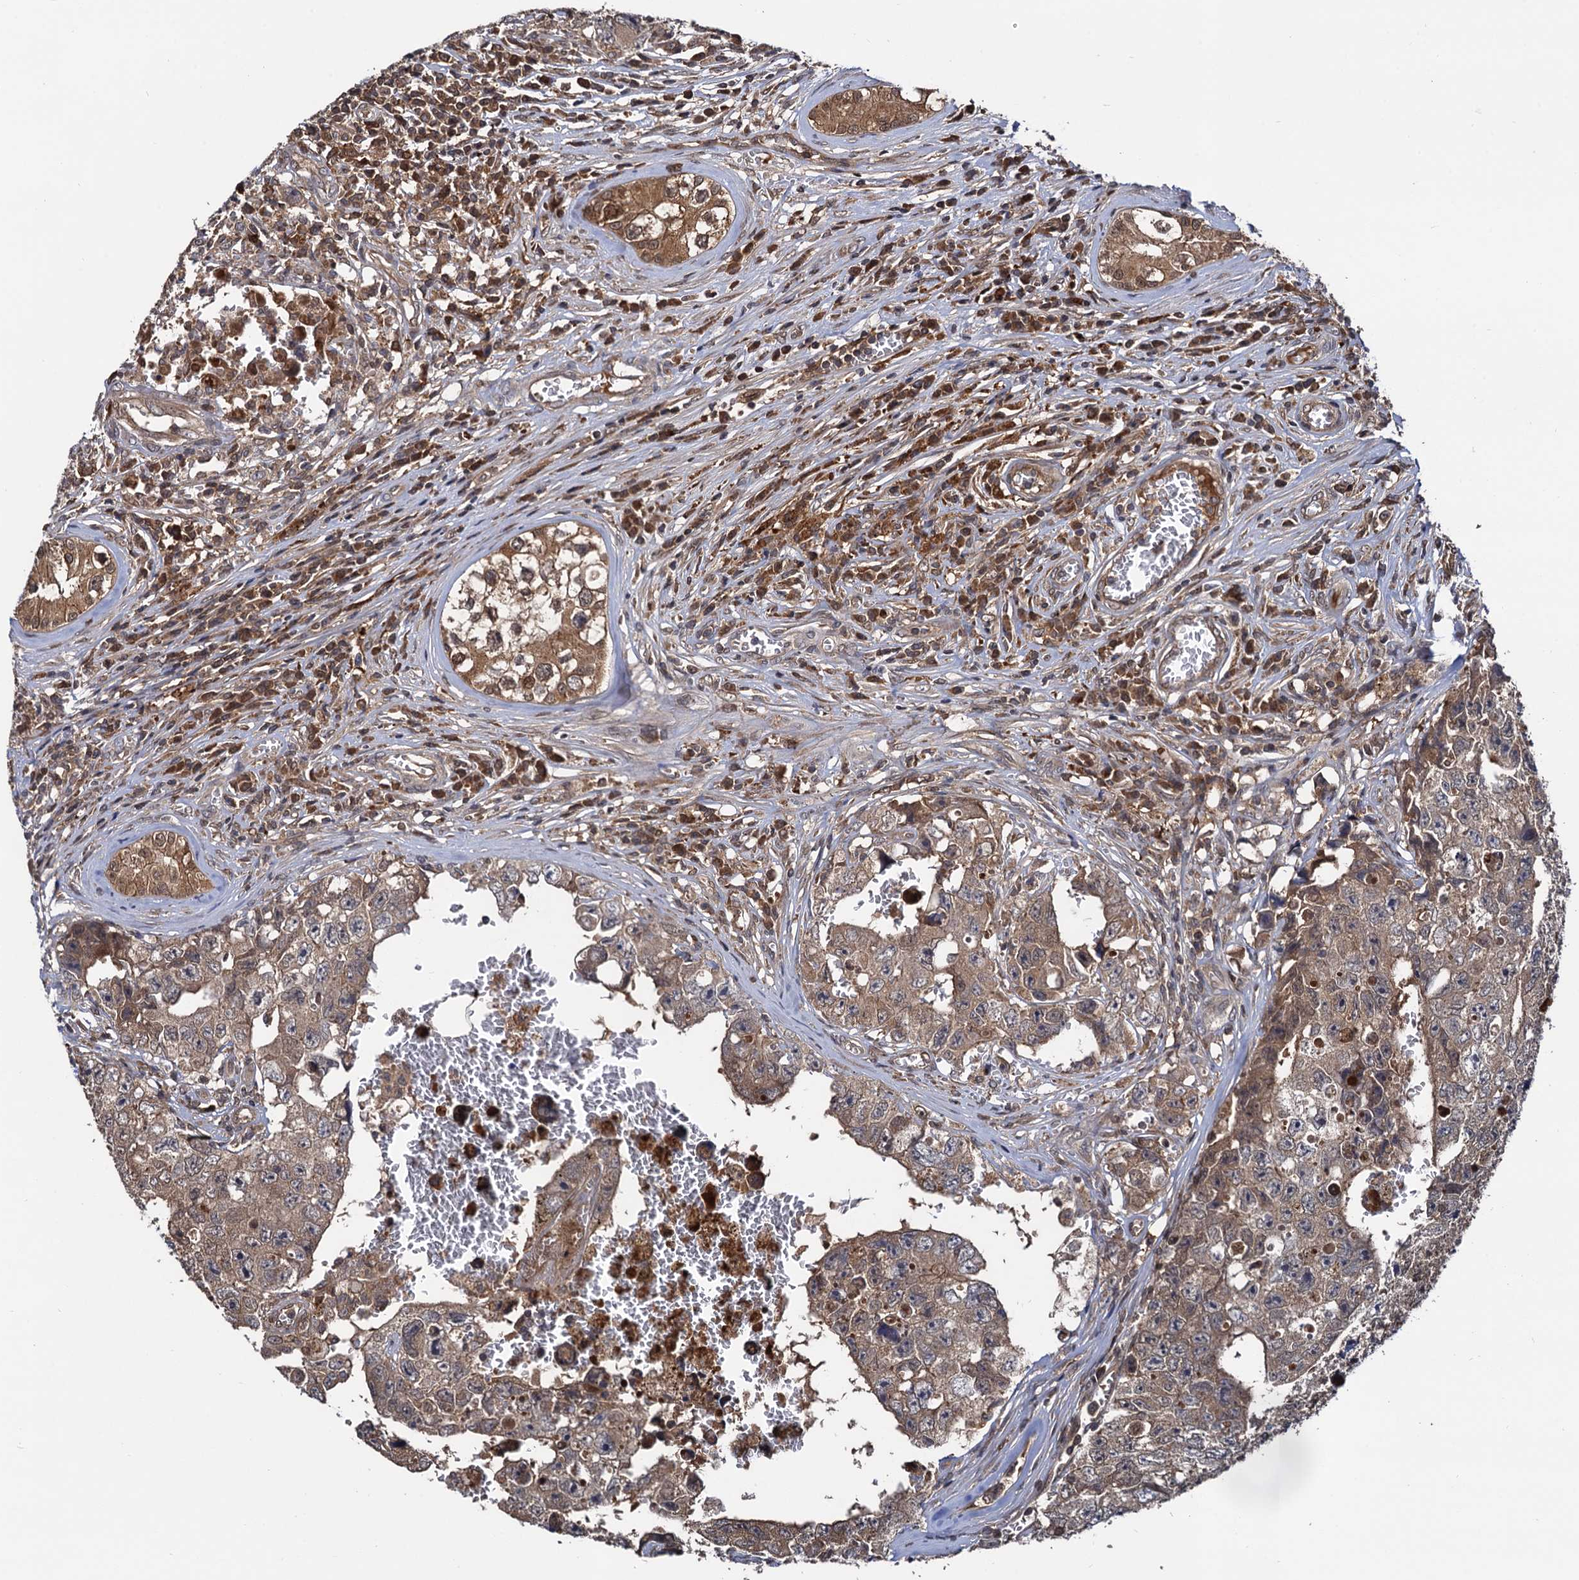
{"staining": {"intensity": "weak", "quantity": ">75%", "location": "cytoplasmic/membranous"}, "tissue": "testis cancer", "cell_type": "Tumor cells", "image_type": "cancer", "snomed": [{"axis": "morphology", "description": "Carcinoma, Embryonal, NOS"}, {"axis": "topography", "description": "Testis"}], "caption": "Embryonal carcinoma (testis) stained for a protein (brown) demonstrates weak cytoplasmic/membranous positive expression in approximately >75% of tumor cells.", "gene": "SELENOP", "patient": {"sex": "male", "age": 17}}